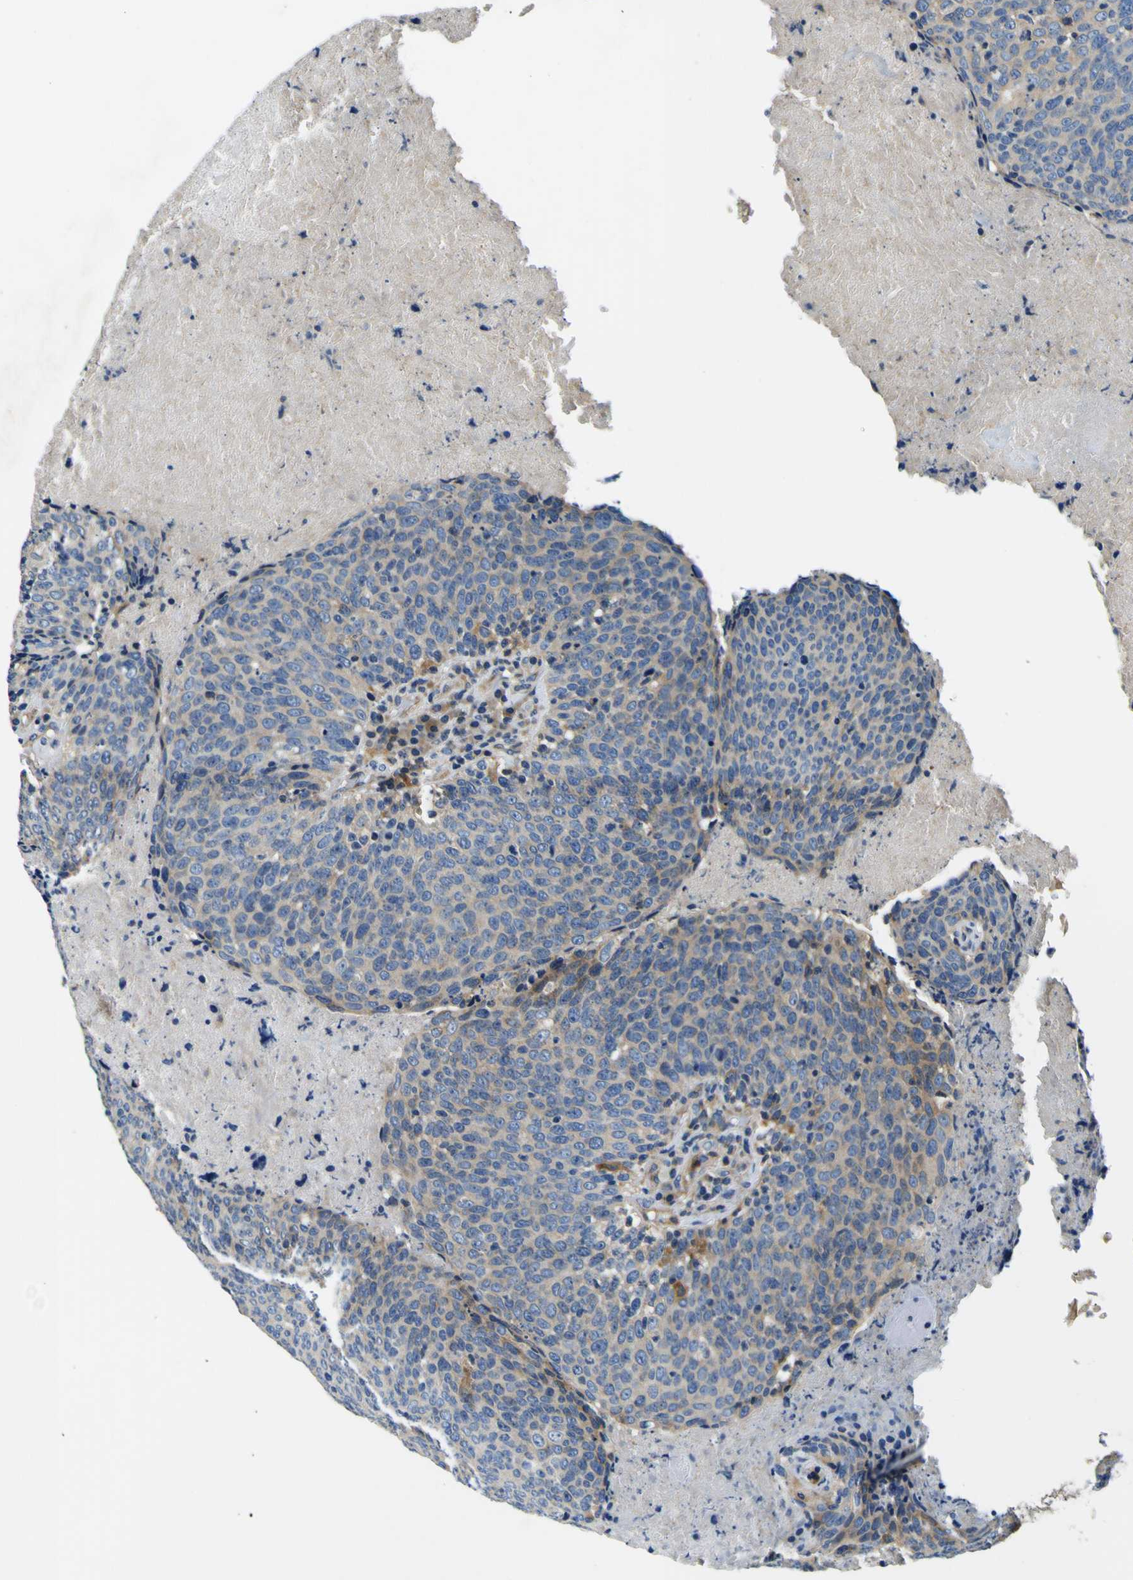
{"staining": {"intensity": "weak", "quantity": ">75%", "location": "cytoplasmic/membranous"}, "tissue": "head and neck cancer", "cell_type": "Tumor cells", "image_type": "cancer", "snomed": [{"axis": "morphology", "description": "Squamous cell carcinoma, NOS"}, {"axis": "morphology", "description": "Squamous cell carcinoma, metastatic, NOS"}, {"axis": "topography", "description": "Lymph node"}, {"axis": "topography", "description": "Head-Neck"}], "caption": "There is low levels of weak cytoplasmic/membranous expression in tumor cells of head and neck cancer, as demonstrated by immunohistochemical staining (brown color).", "gene": "CLSTN1", "patient": {"sex": "male", "age": 62}}